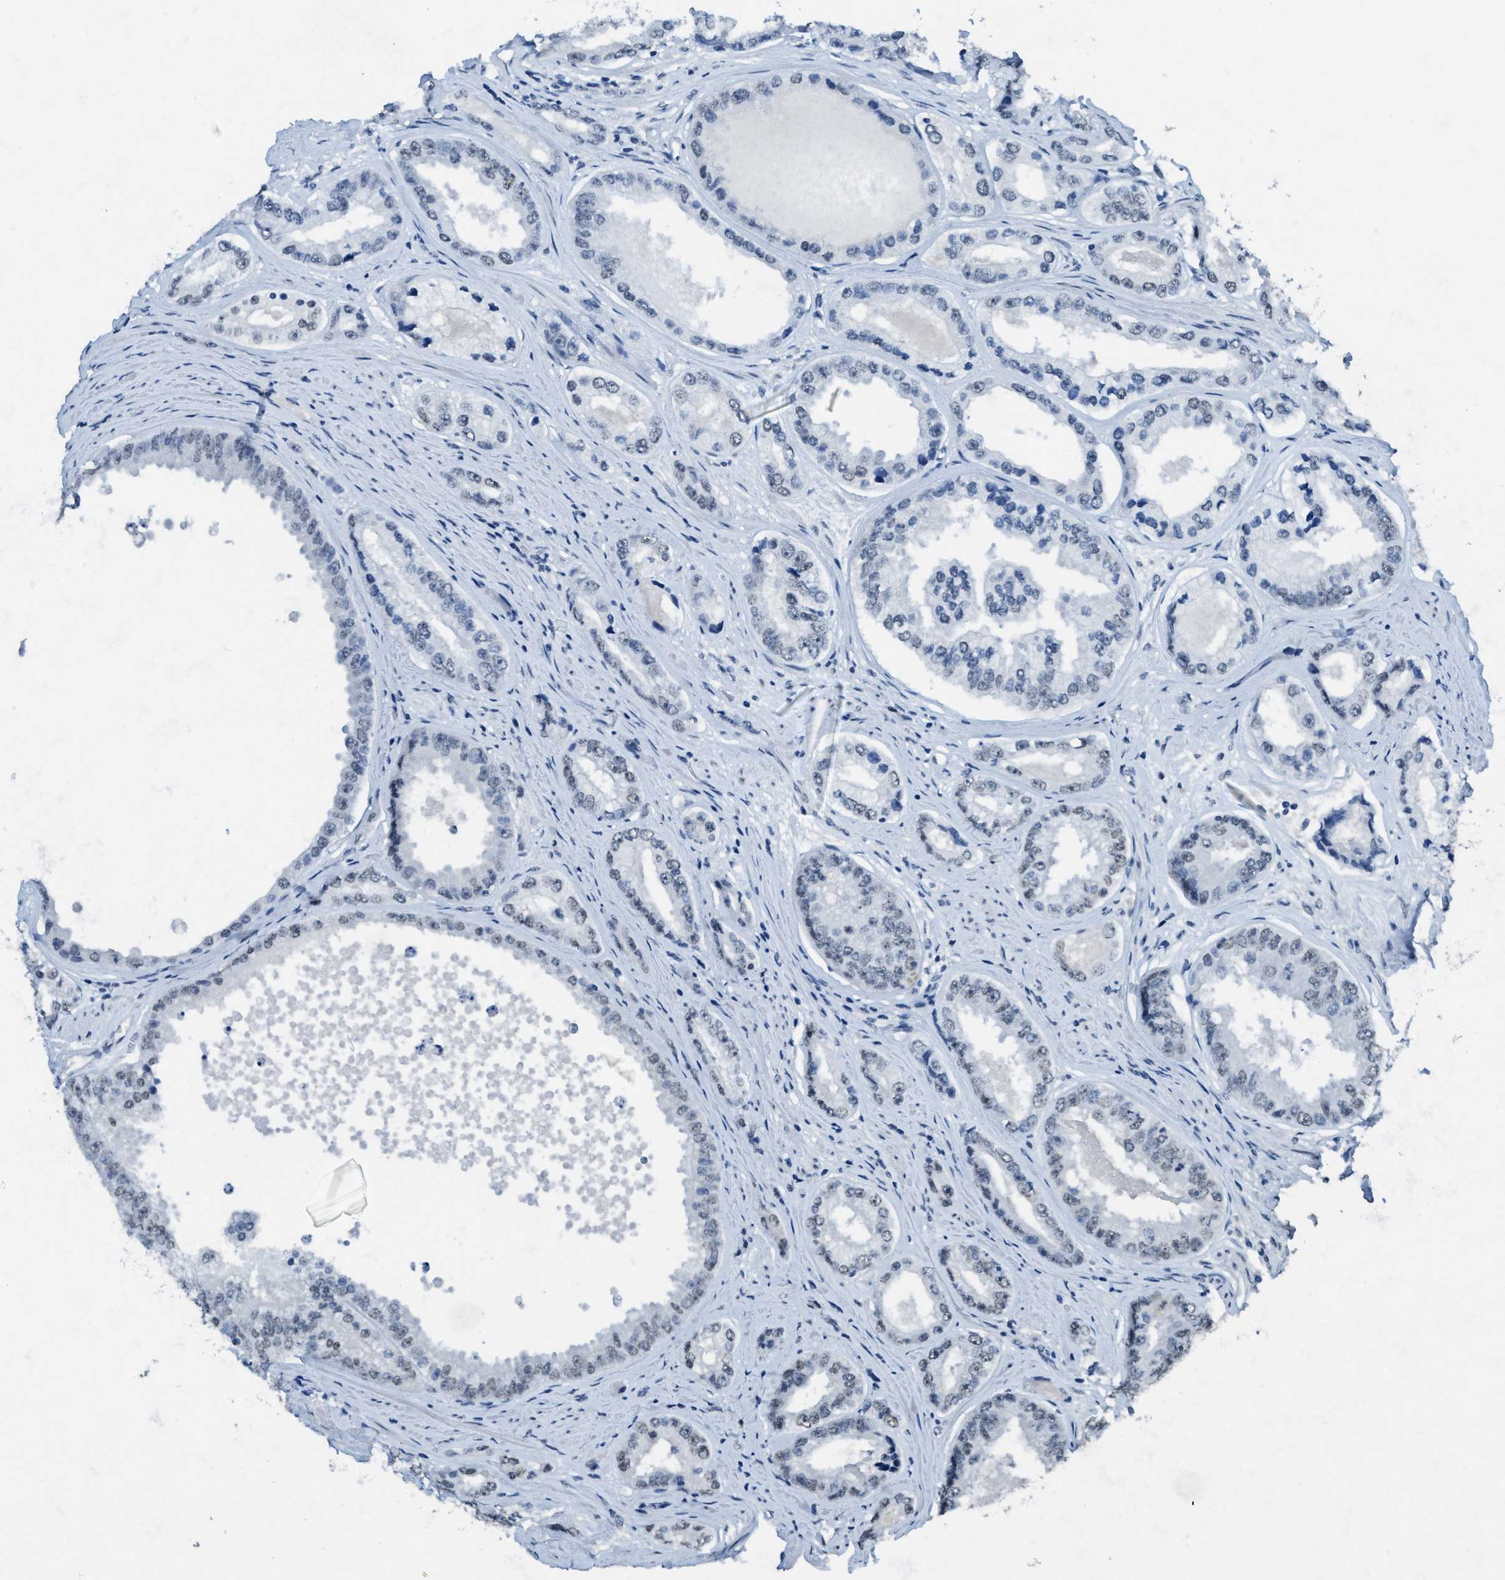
{"staining": {"intensity": "weak", "quantity": "<25%", "location": "nuclear"}, "tissue": "prostate cancer", "cell_type": "Tumor cells", "image_type": "cancer", "snomed": [{"axis": "morphology", "description": "Adenocarcinoma, High grade"}, {"axis": "topography", "description": "Prostate"}], "caption": "This photomicrograph is of prostate cancer (adenocarcinoma (high-grade)) stained with IHC to label a protein in brown with the nuclei are counter-stained blue. There is no expression in tumor cells.", "gene": "TTC13", "patient": {"sex": "male", "age": 61}}